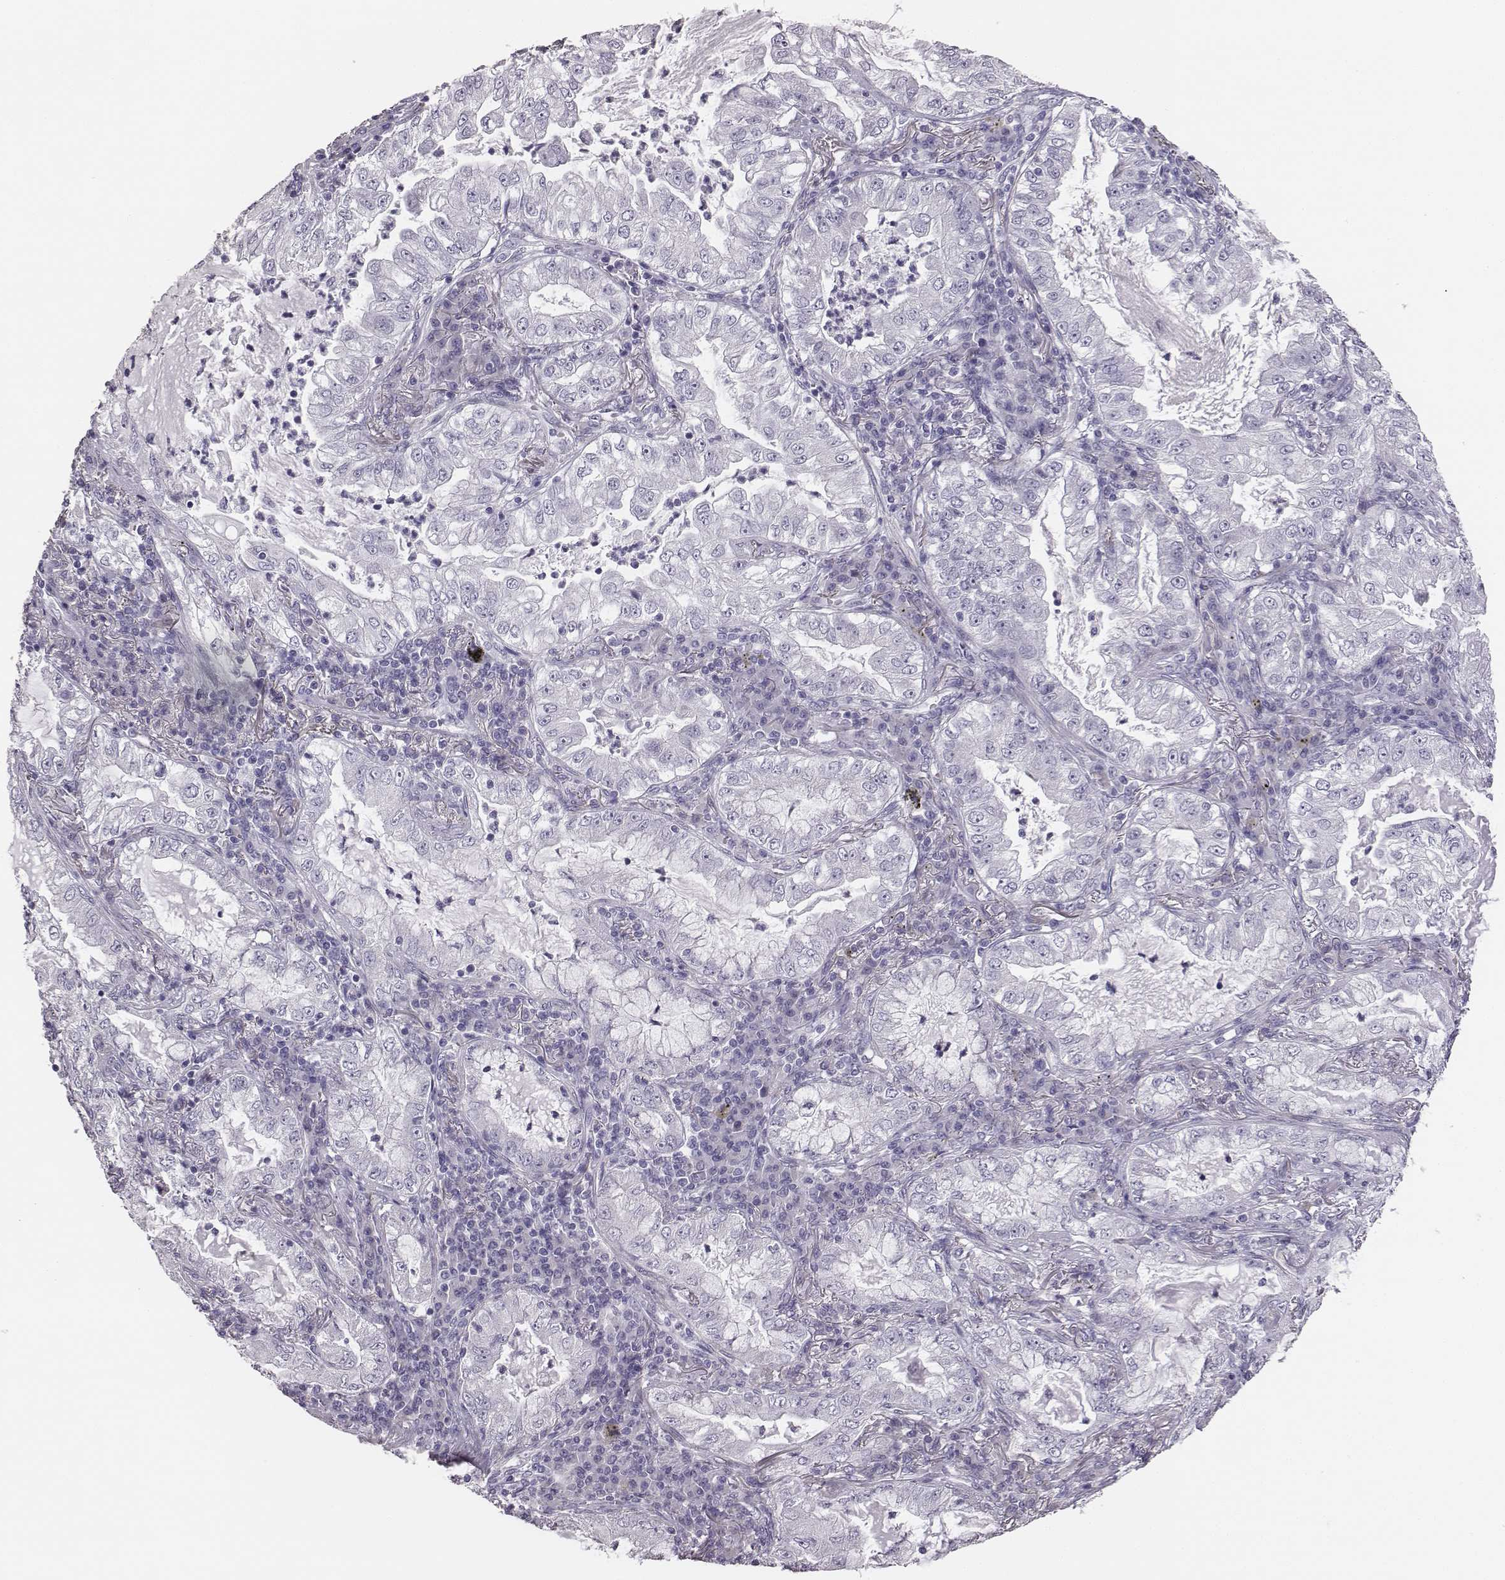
{"staining": {"intensity": "negative", "quantity": "none", "location": "none"}, "tissue": "lung cancer", "cell_type": "Tumor cells", "image_type": "cancer", "snomed": [{"axis": "morphology", "description": "Adenocarcinoma, NOS"}, {"axis": "topography", "description": "Lung"}], "caption": "Tumor cells are negative for protein expression in human lung cancer.", "gene": "GUCA1A", "patient": {"sex": "female", "age": 73}}